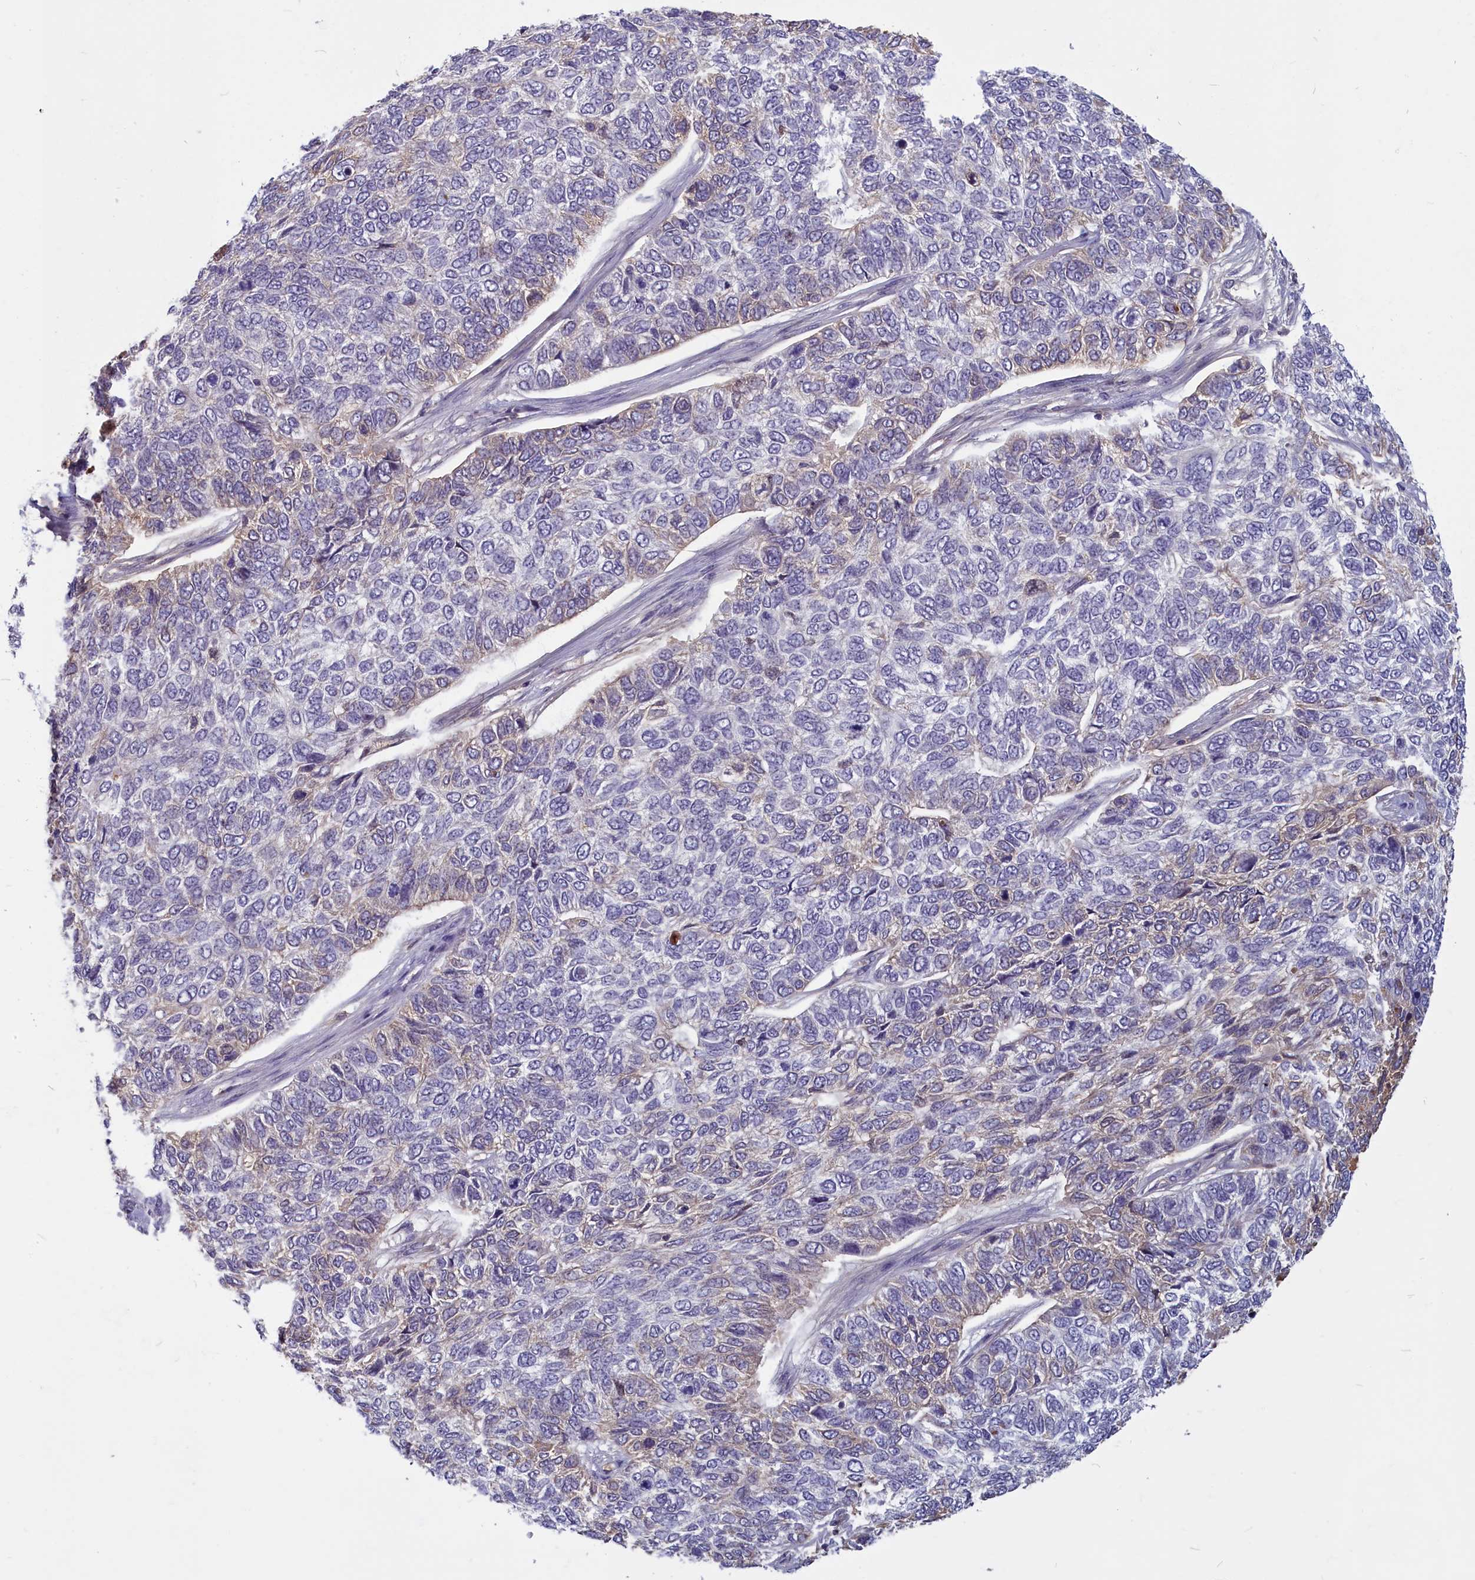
{"staining": {"intensity": "negative", "quantity": "none", "location": "none"}, "tissue": "skin cancer", "cell_type": "Tumor cells", "image_type": "cancer", "snomed": [{"axis": "morphology", "description": "Basal cell carcinoma"}, {"axis": "topography", "description": "Skin"}], "caption": "Micrograph shows no significant protein expression in tumor cells of skin cancer (basal cell carcinoma).", "gene": "SV2C", "patient": {"sex": "female", "age": 65}}